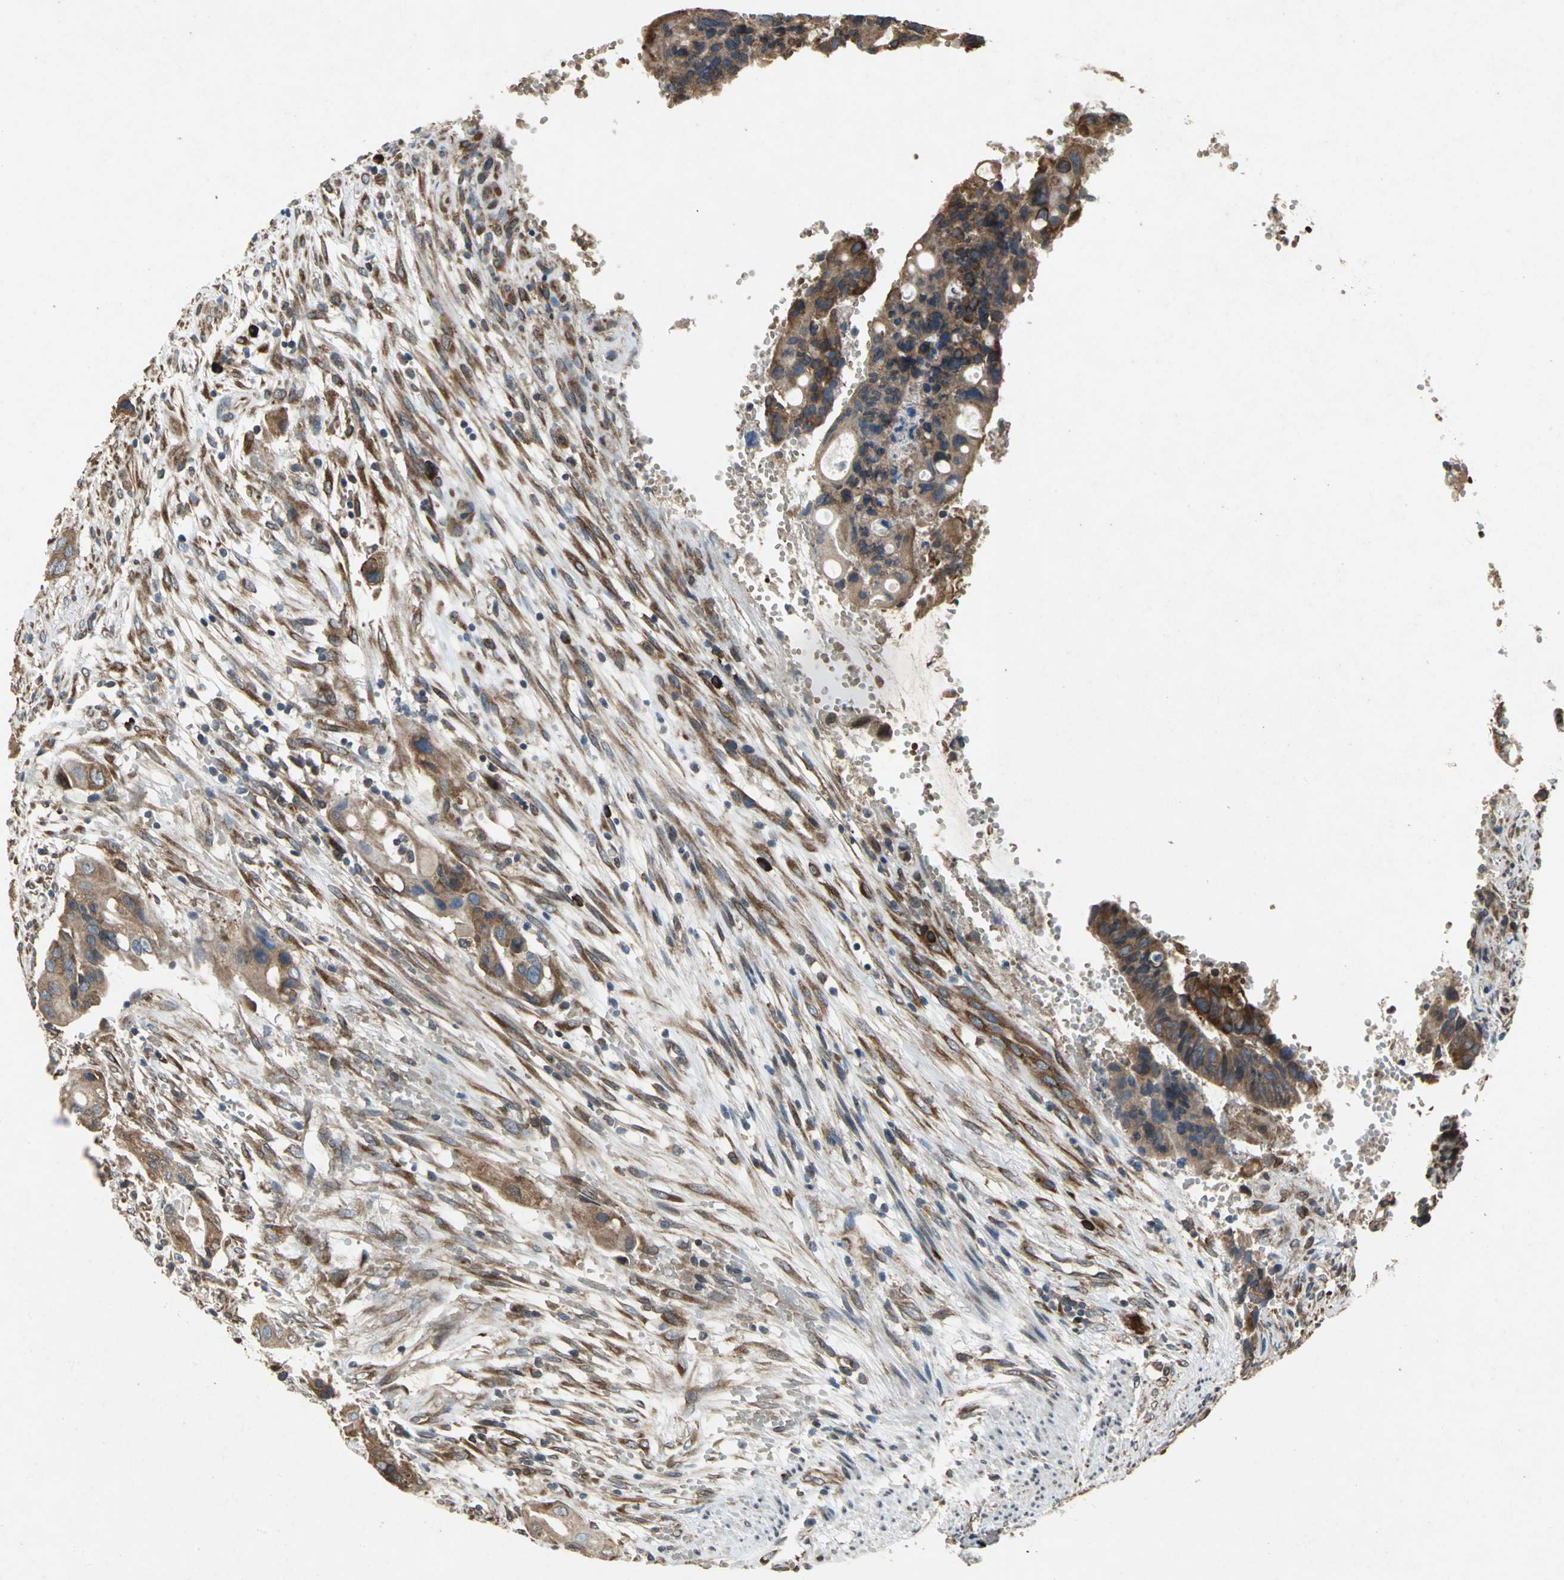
{"staining": {"intensity": "moderate", "quantity": ">75%", "location": "cytoplasmic/membranous"}, "tissue": "colorectal cancer", "cell_type": "Tumor cells", "image_type": "cancer", "snomed": [{"axis": "morphology", "description": "Adenocarcinoma, NOS"}, {"axis": "topography", "description": "Colon"}], "caption": "Immunohistochemical staining of human colorectal cancer (adenocarcinoma) demonstrates medium levels of moderate cytoplasmic/membranous protein expression in about >75% of tumor cells. The staining was performed using DAB to visualize the protein expression in brown, while the nuclei were stained in blue with hematoxylin (Magnification: 20x).", "gene": "SYVN1", "patient": {"sex": "female", "age": 57}}